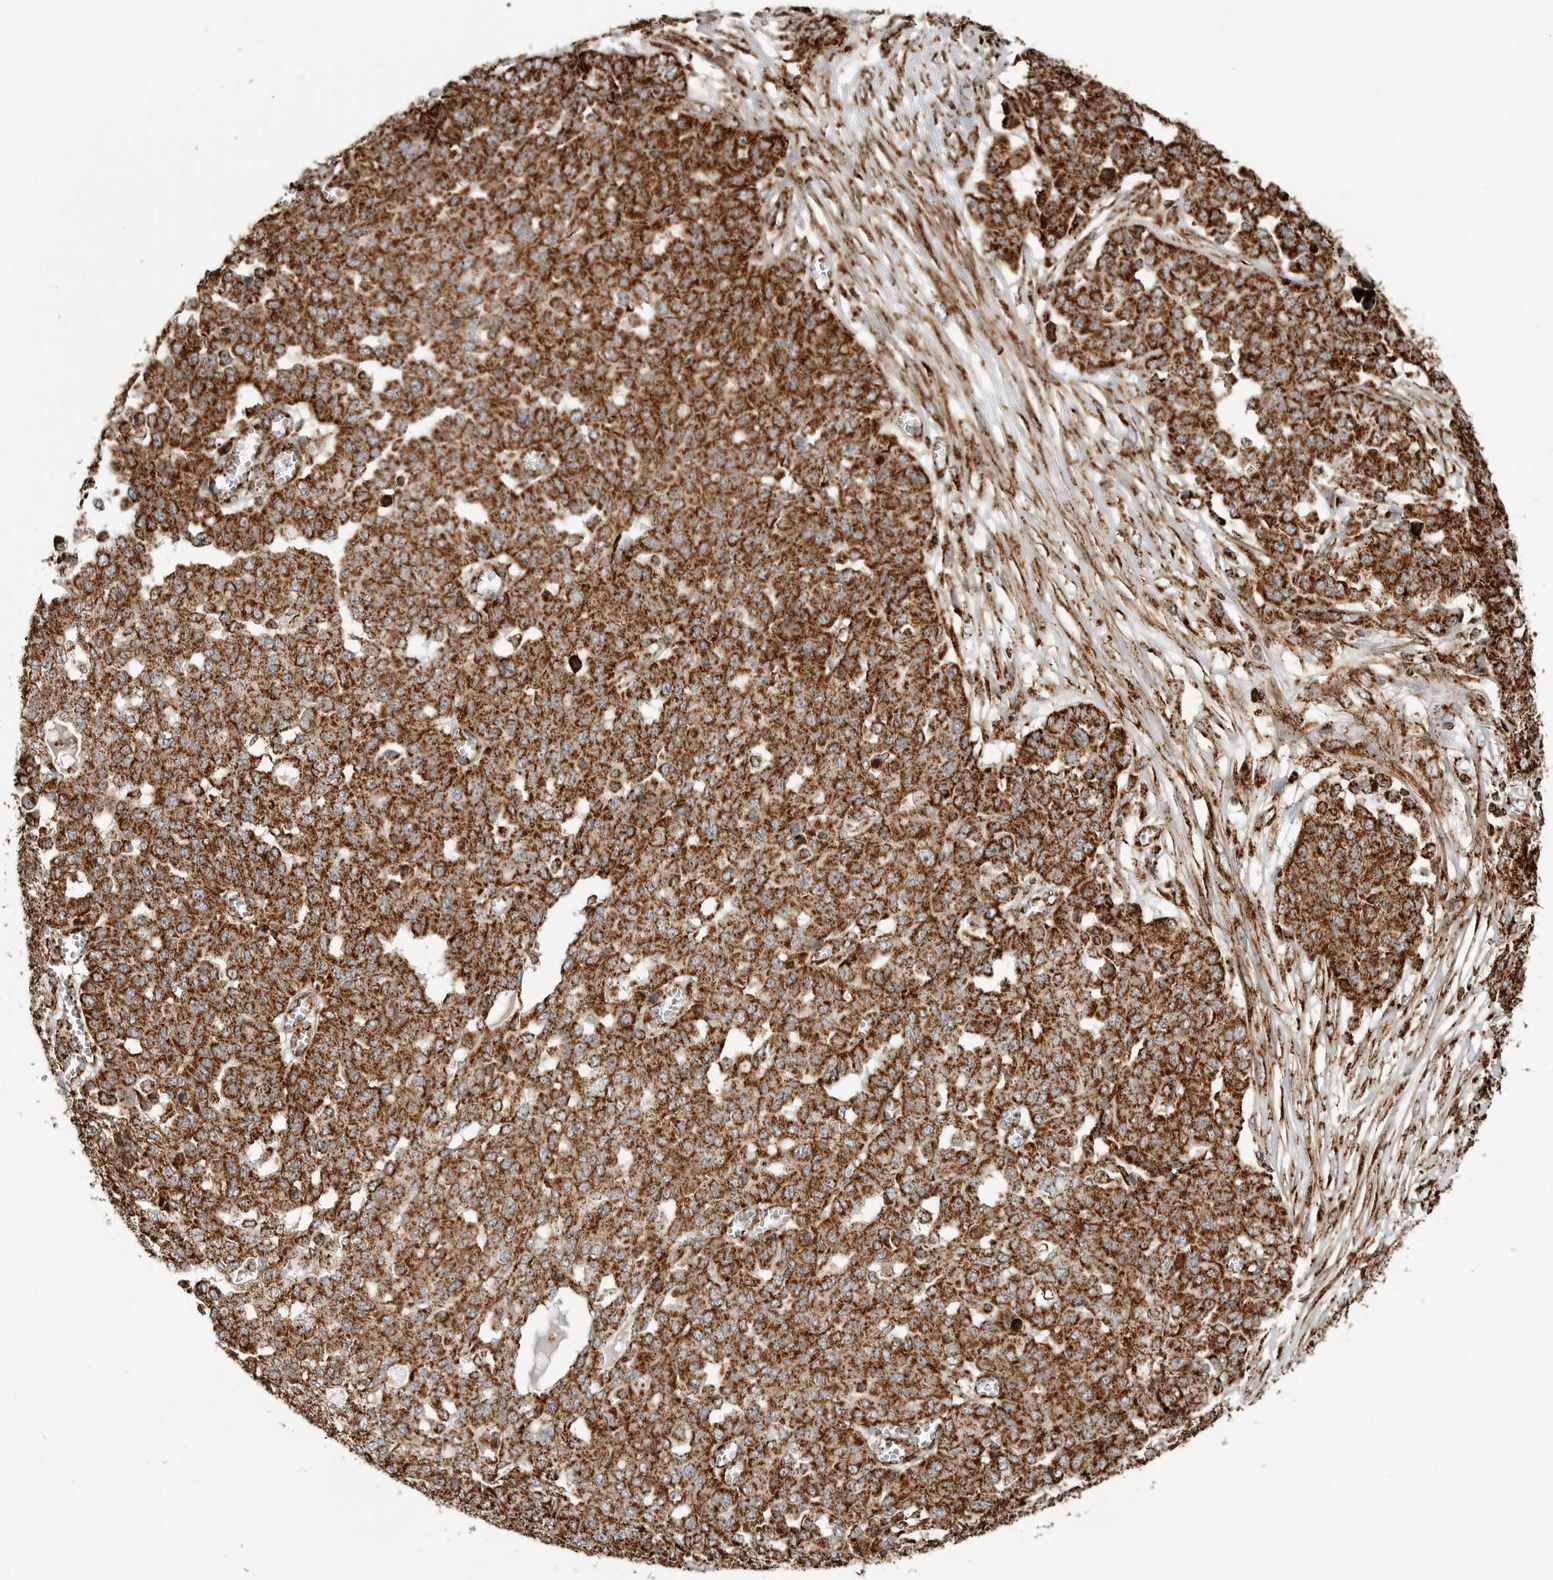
{"staining": {"intensity": "strong", "quantity": ">75%", "location": "cytoplasmic/membranous"}, "tissue": "ovarian cancer", "cell_type": "Tumor cells", "image_type": "cancer", "snomed": [{"axis": "morphology", "description": "Cystadenocarcinoma, serous, NOS"}, {"axis": "topography", "description": "Soft tissue"}, {"axis": "topography", "description": "Ovary"}], "caption": "Tumor cells reveal strong cytoplasmic/membranous staining in approximately >75% of cells in ovarian serous cystadenocarcinoma.", "gene": "BMP2K", "patient": {"sex": "female", "age": 57}}